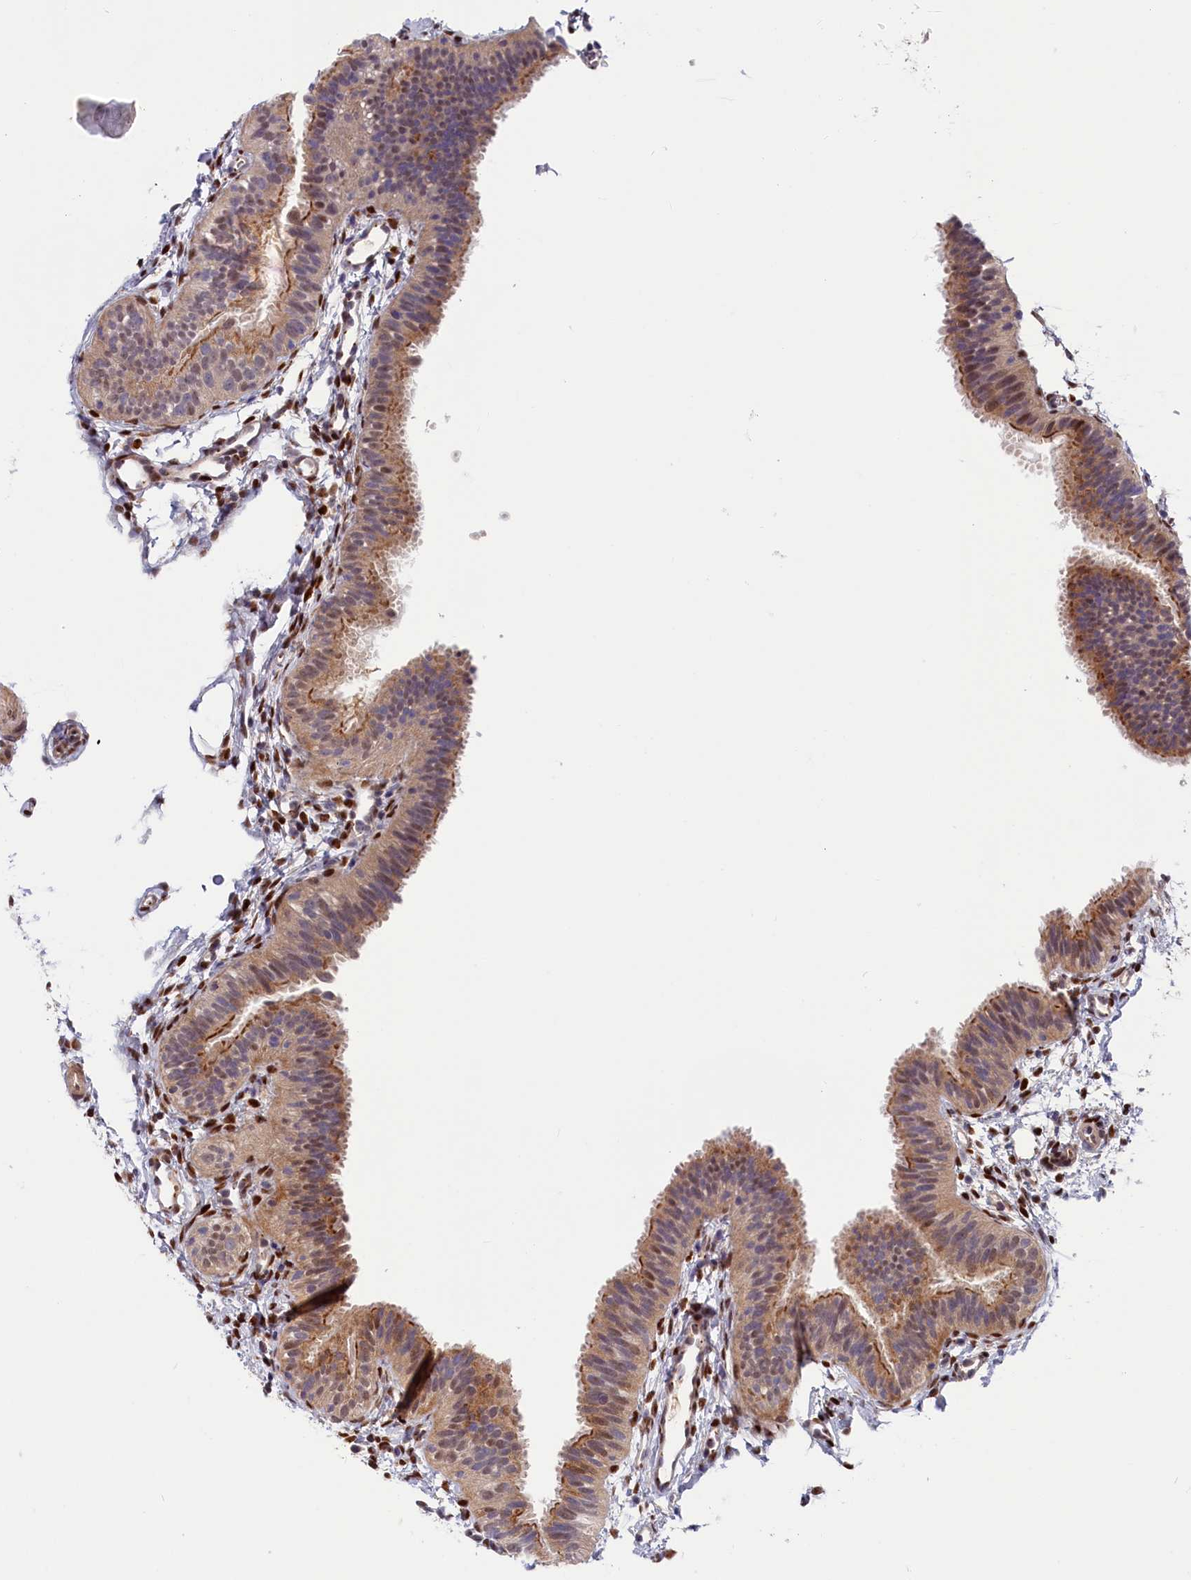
{"staining": {"intensity": "moderate", "quantity": ">75%", "location": "cytoplasmic/membranous,nuclear"}, "tissue": "fallopian tube", "cell_type": "Glandular cells", "image_type": "normal", "snomed": [{"axis": "morphology", "description": "Normal tissue, NOS"}, {"axis": "topography", "description": "Fallopian tube"}], "caption": "This histopathology image shows IHC staining of normal fallopian tube, with medium moderate cytoplasmic/membranous,nuclear staining in about >75% of glandular cells.", "gene": "CHST12", "patient": {"sex": "female", "age": 35}}